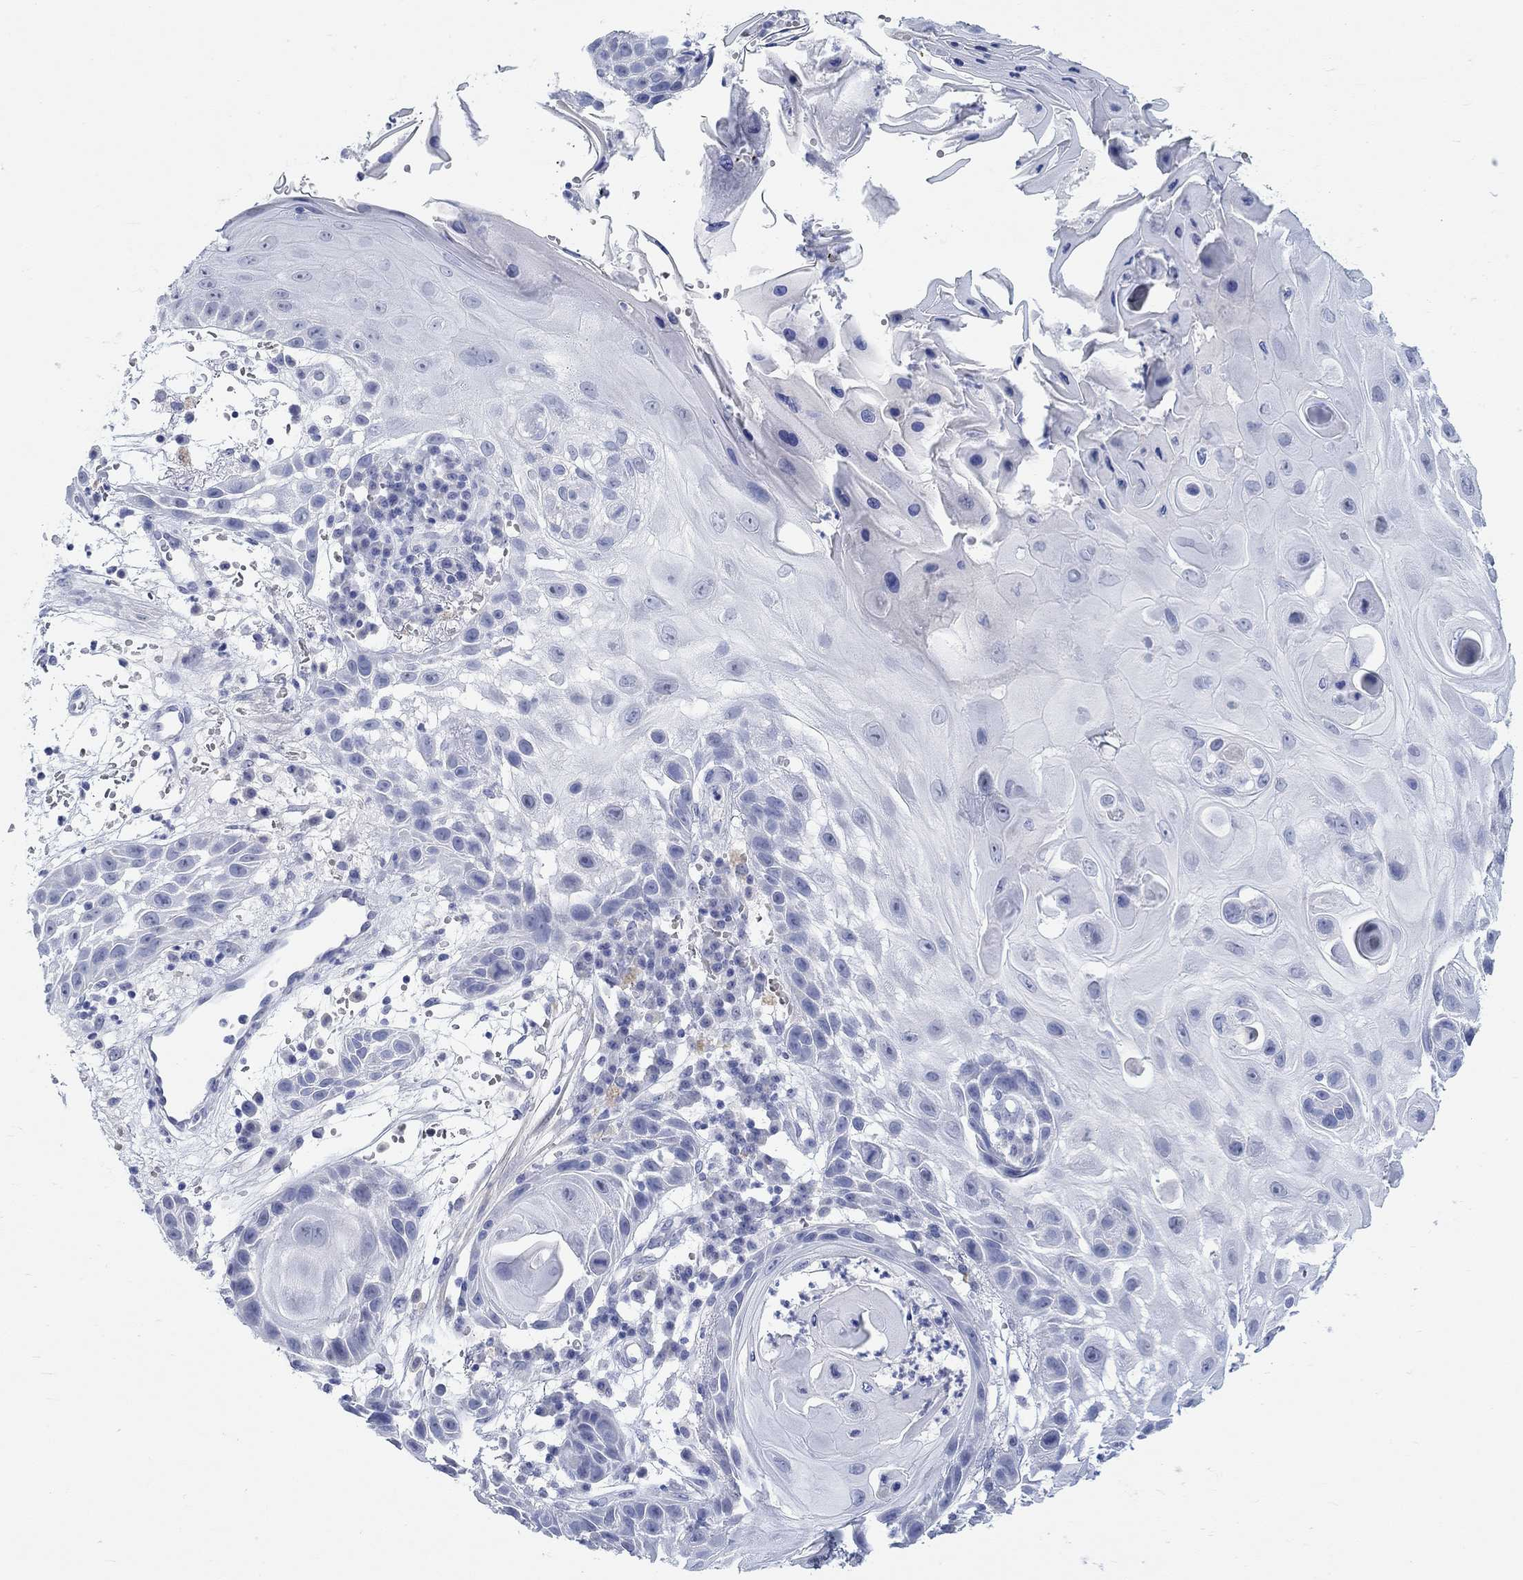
{"staining": {"intensity": "negative", "quantity": "none", "location": "none"}, "tissue": "skin cancer", "cell_type": "Tumor cells", "image_type": "cancer", "snomed": [{"axis": "morphology", "description": "Normal tissue, NOS"}, {"axis": "morphology", "description": "Squamous cell carcinoma, NOS"}, {"axis": "topography", "description": "Skin"}], "caption": "The photomicrograph exhibits no staining of tumor cells in skin squamous cell carcinoma.", "gene": "GRIA3", "patient": {"sex": "male", "age": 79}}